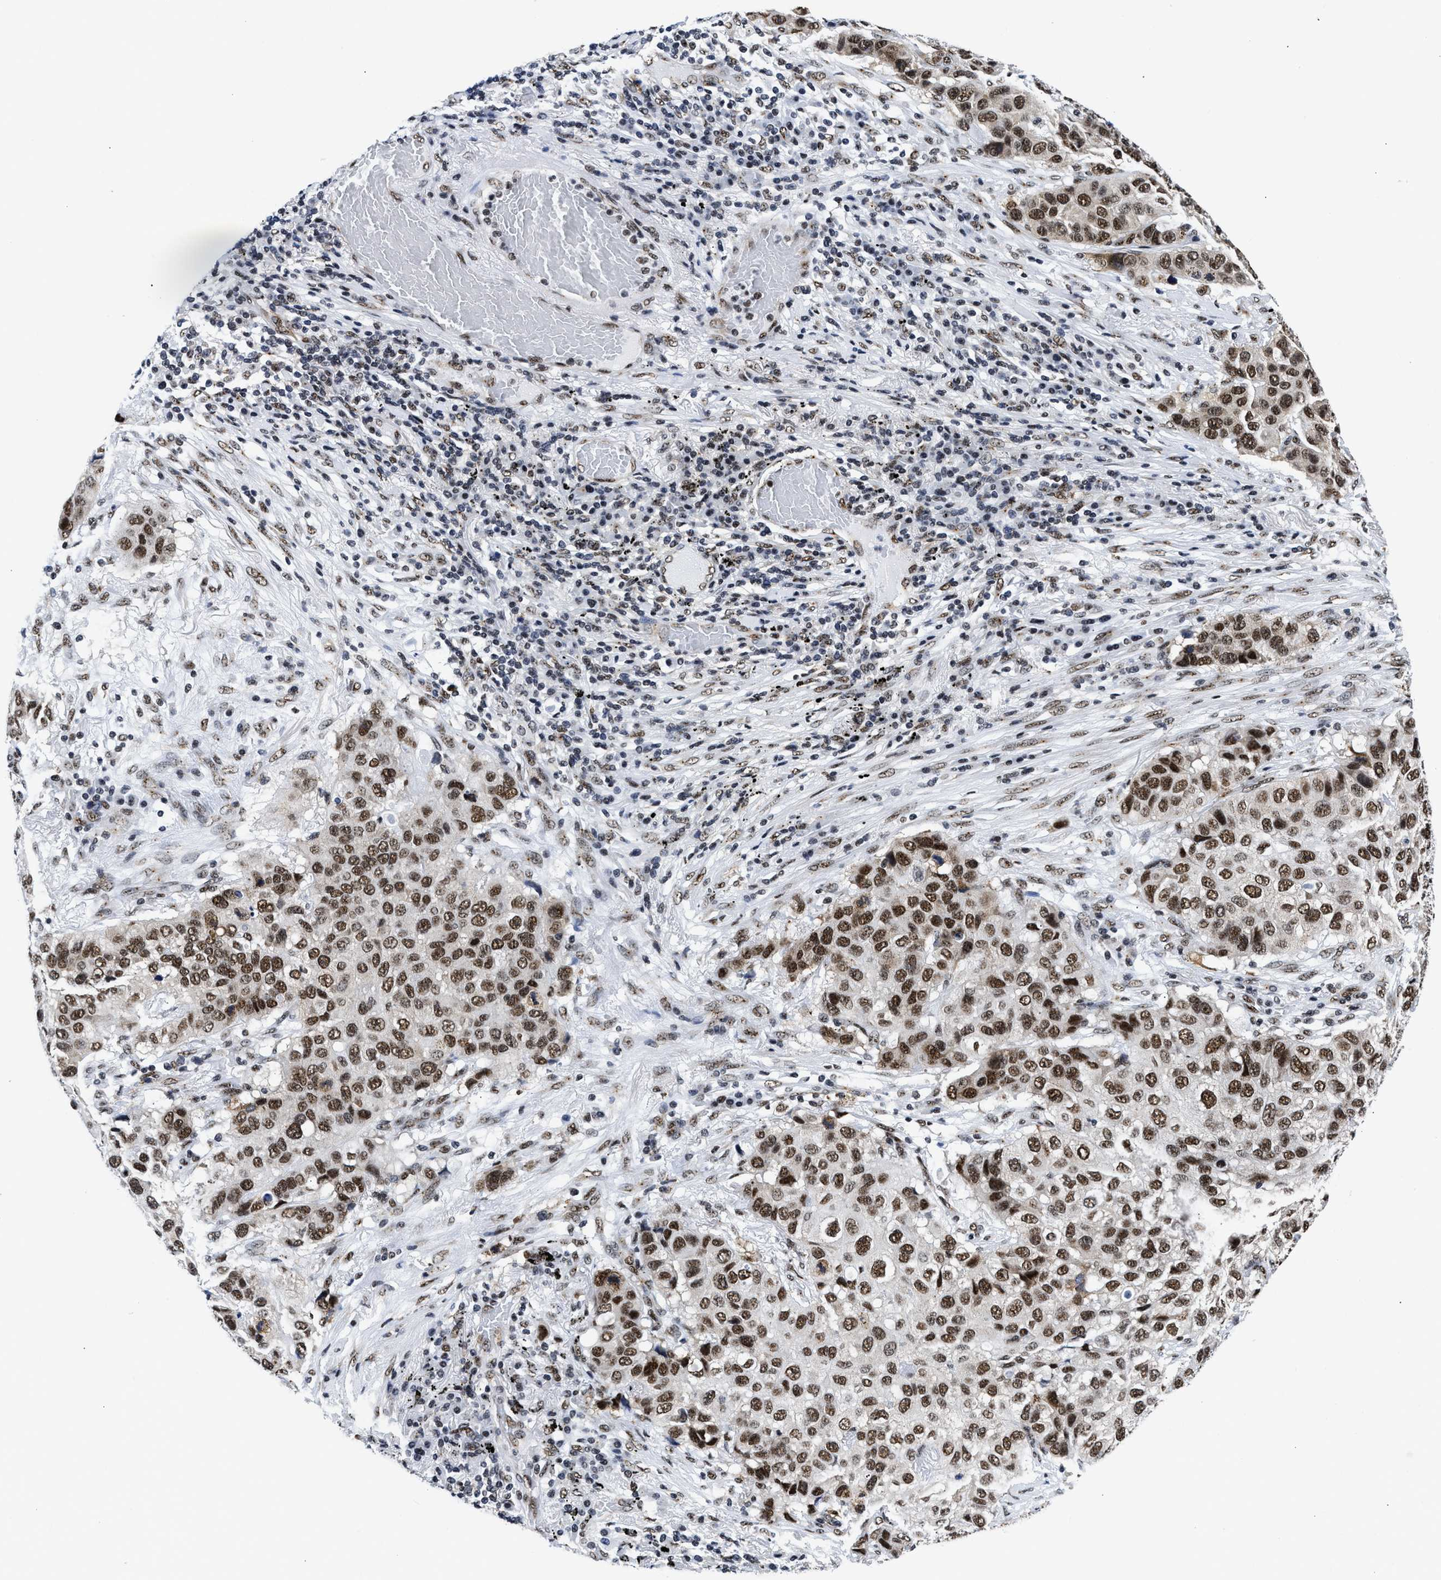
{"staining": {"intensity": "strong", "quantity": ">75%", "location": "nuclear"}, "tissue": "lung cancer", "cell_type": "Tumor cells", "image_type": "cancer", "snomed": [{"axis": "morphology", "description": "Squamous cell carcinoma, NOS"}, {"axis": "topography", "description": "Lung"}], "caption": "A brown stain shows strong nuclear expression of a protein in squamous cell carcinoma (lung) tumor cells.", "gene": "RBM8A", "patient": {"sex": "male", "age": 57}}